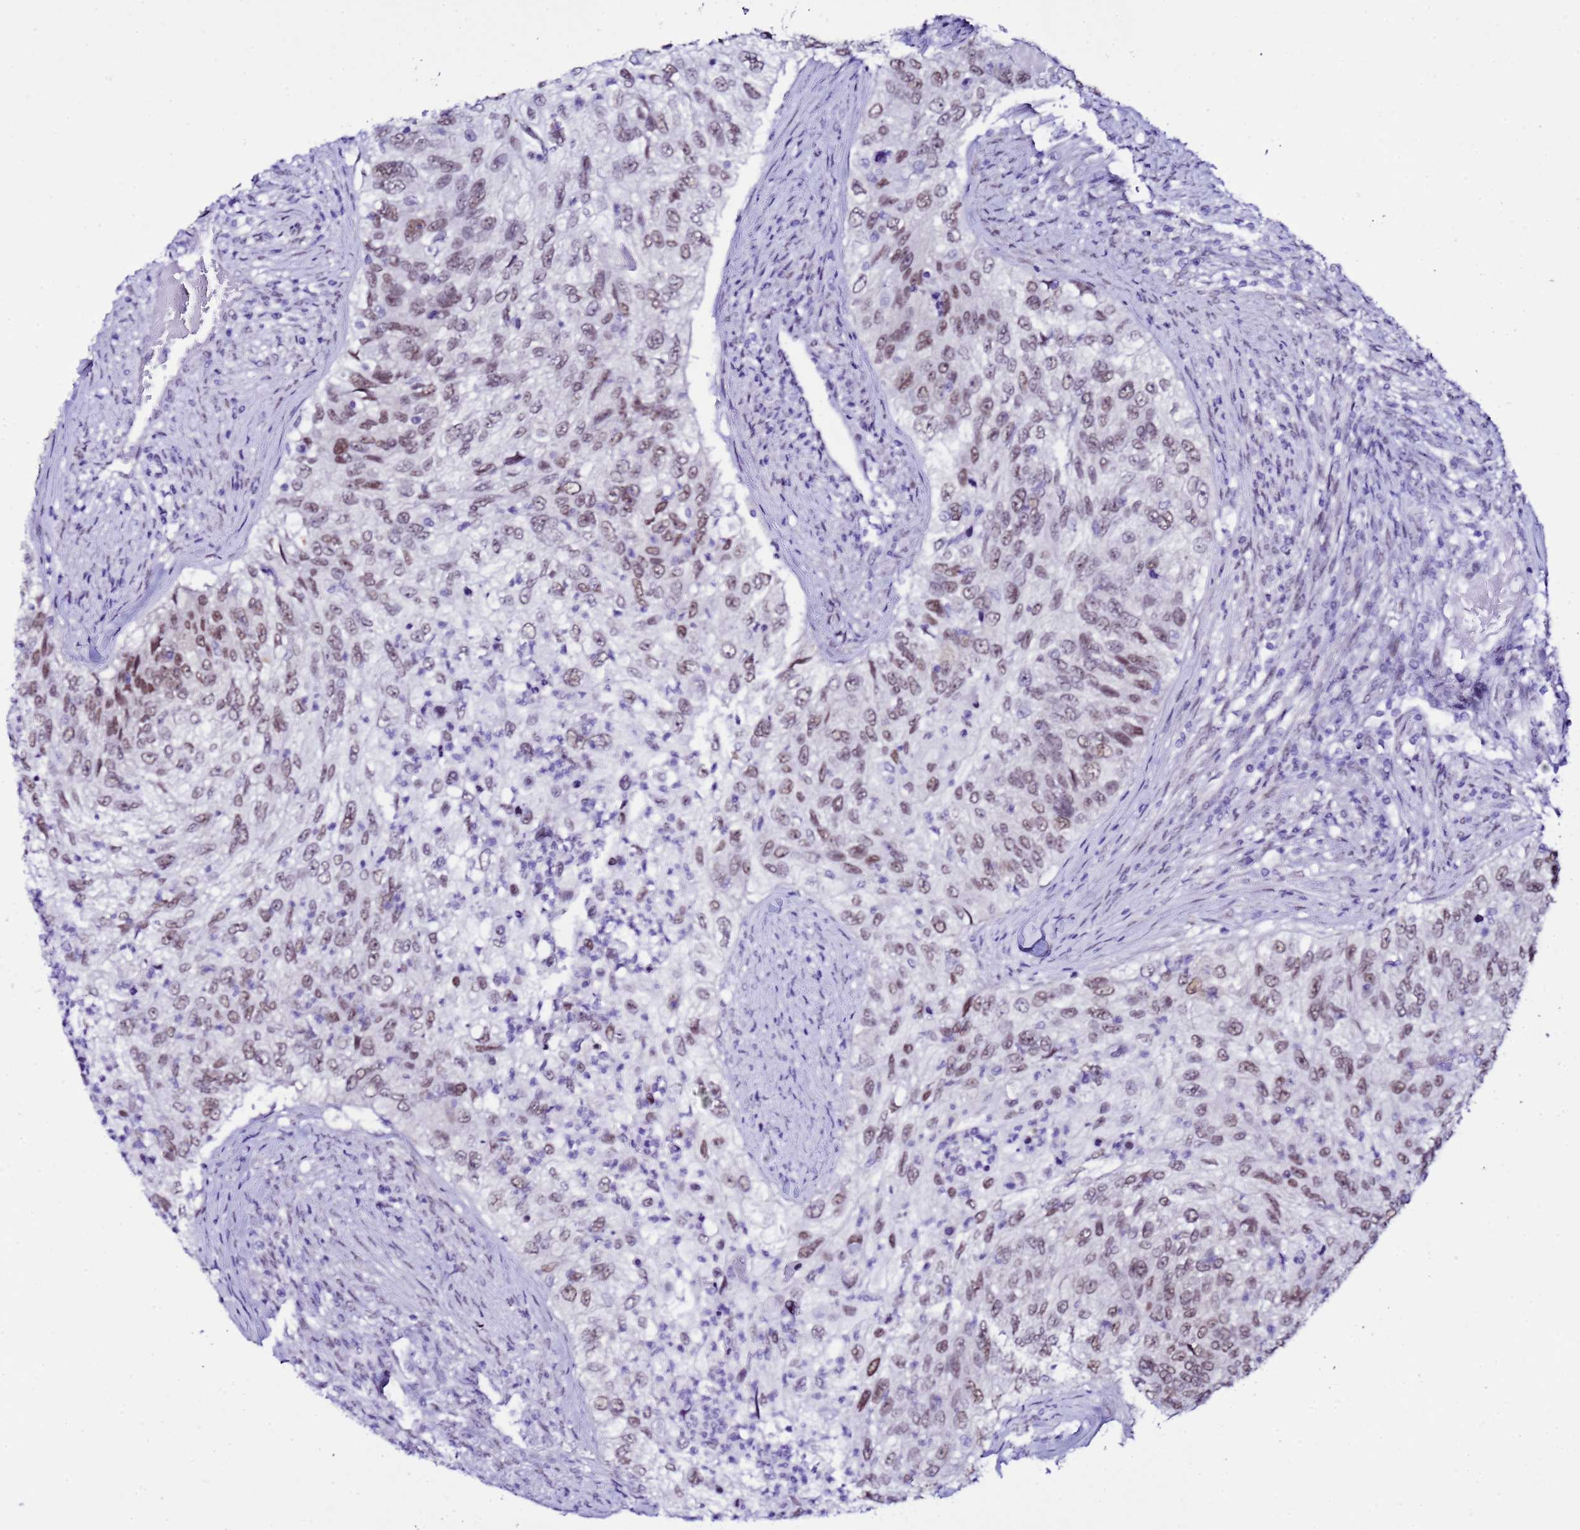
{"staining": {"intensity": "moderate", "quantity": ">75%", "location": "nuclear"}, "tissue": "urothelial cancer", "cell_type": "Tumor cells", "image_type": "cancer", "snomed": [{"axis": "morphology", "description": "Urothelial carcinoma, High grade"}, {"axis": "topography", "description": "Urinary bladder"}], "caption": "Moderate nuclear expression for a protein is appreciated in approximately >75% of tumor cells of urothelial cancer using immunohistochemistry (IHC).", "gene": "BCL7A", "patient": {"sex": "female", "age": 60}}